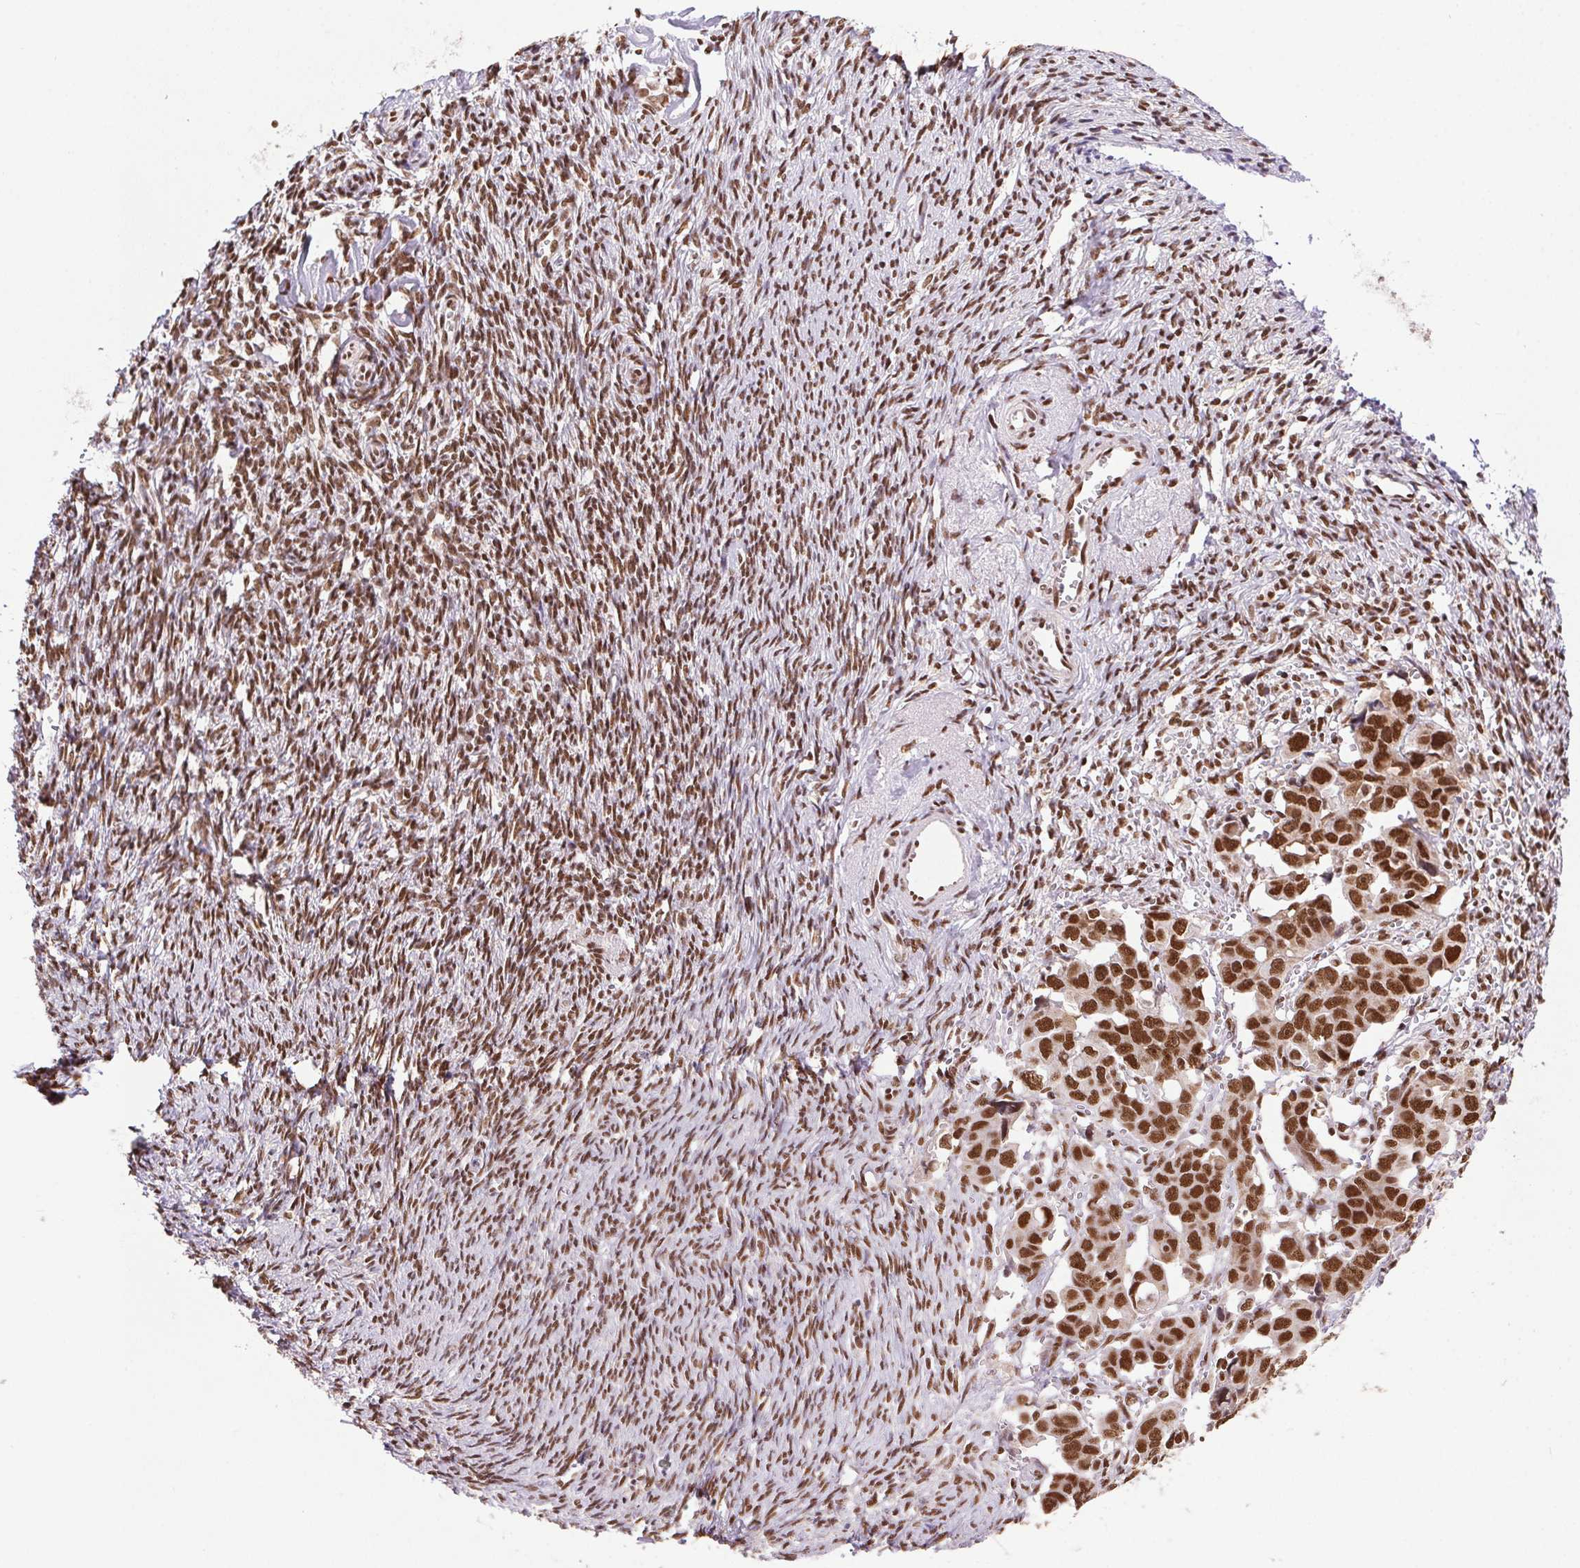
{"staining": {"intensity": "moderate", "quantity": ">75%", "location": "nuclear"}, "tissue": "ovarian cancer", "cell_type": "Tumor cells", "image_type": "cancer", "snomed": [{"axis": "morphology", "description": "Cystadenocarcinoma, serous, NOS"}, {"axis": "topography", "description": "Ovary"}], "caption": "Serous cystadenocarcinoma (ovarian) stained with DAB (3,3'-diaminobenzidine) IHC reveals medium levels of moderate nuclear positivity in approximately >75% of tumor cells.", "gene": "ZNF207", "patient": {"sex": "female", "age": 59}}